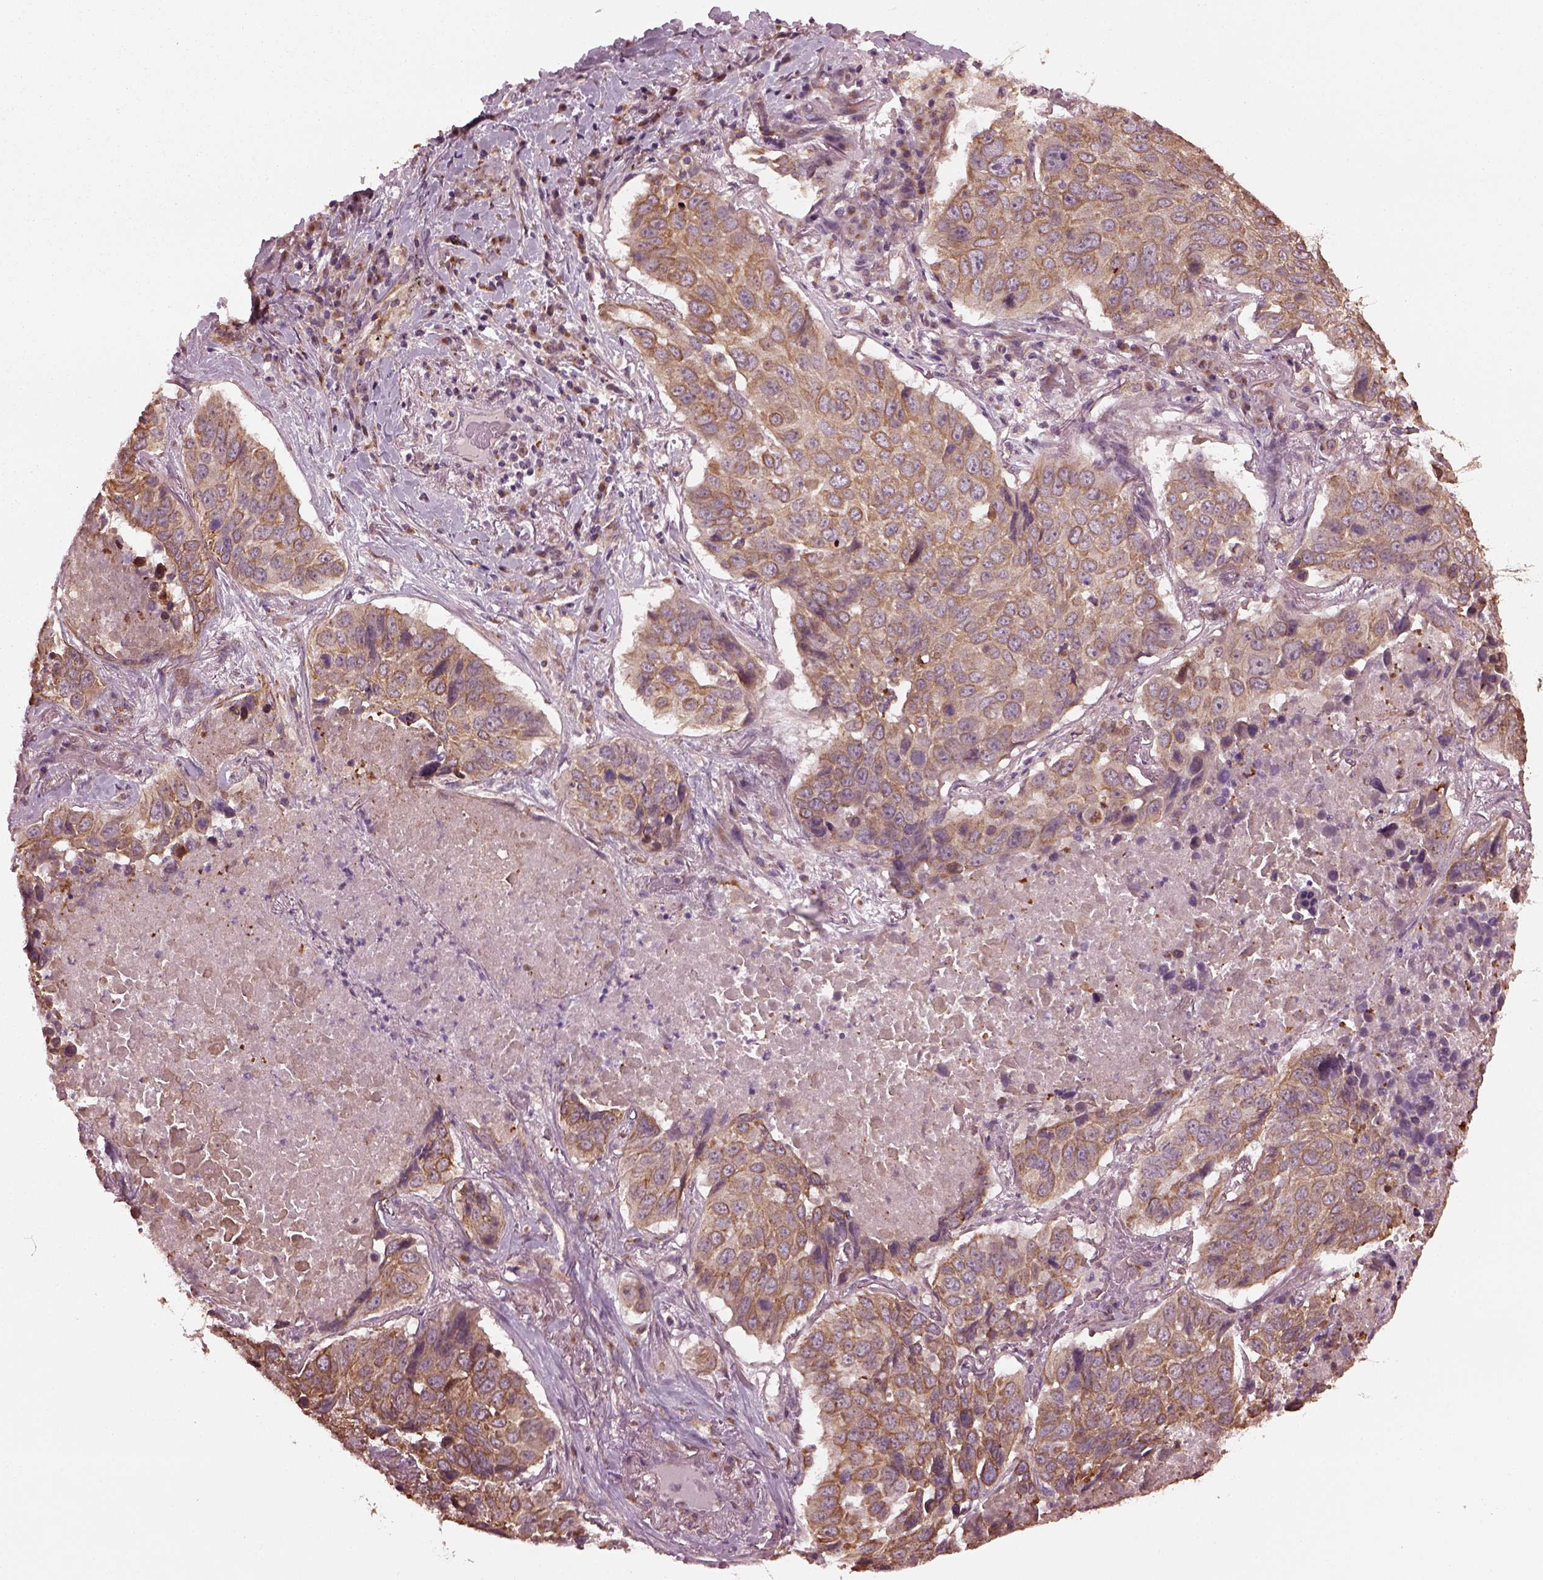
{"staining": {"intensity": "moderate", "quantity": "25%-75%", "location": "cytoplasmic/membranous,nuclear"}, "tissue": "lung cancer", "cell_type": "Tumor cells", "image_type": "cancer", "snomed": [{"axis": "morphology", "description": "Normal tissue, NOS"}, {"axis": "morphology", "description": "Squamous cell carcinoma, NOS"}, {"axis": "topography", "description": "Bronchus"}, {"axis": "topography", "description": "Lung"}], "caption": "An image showing moderate cytoplasmic/membranous and nuclear positivity in approximately 25%-75% of tumor cells in lung cancer, as visualized by brown immunohistochemical staining.", "gene": "RUFY3", "patient": {"sex": "male", "age": 64}}